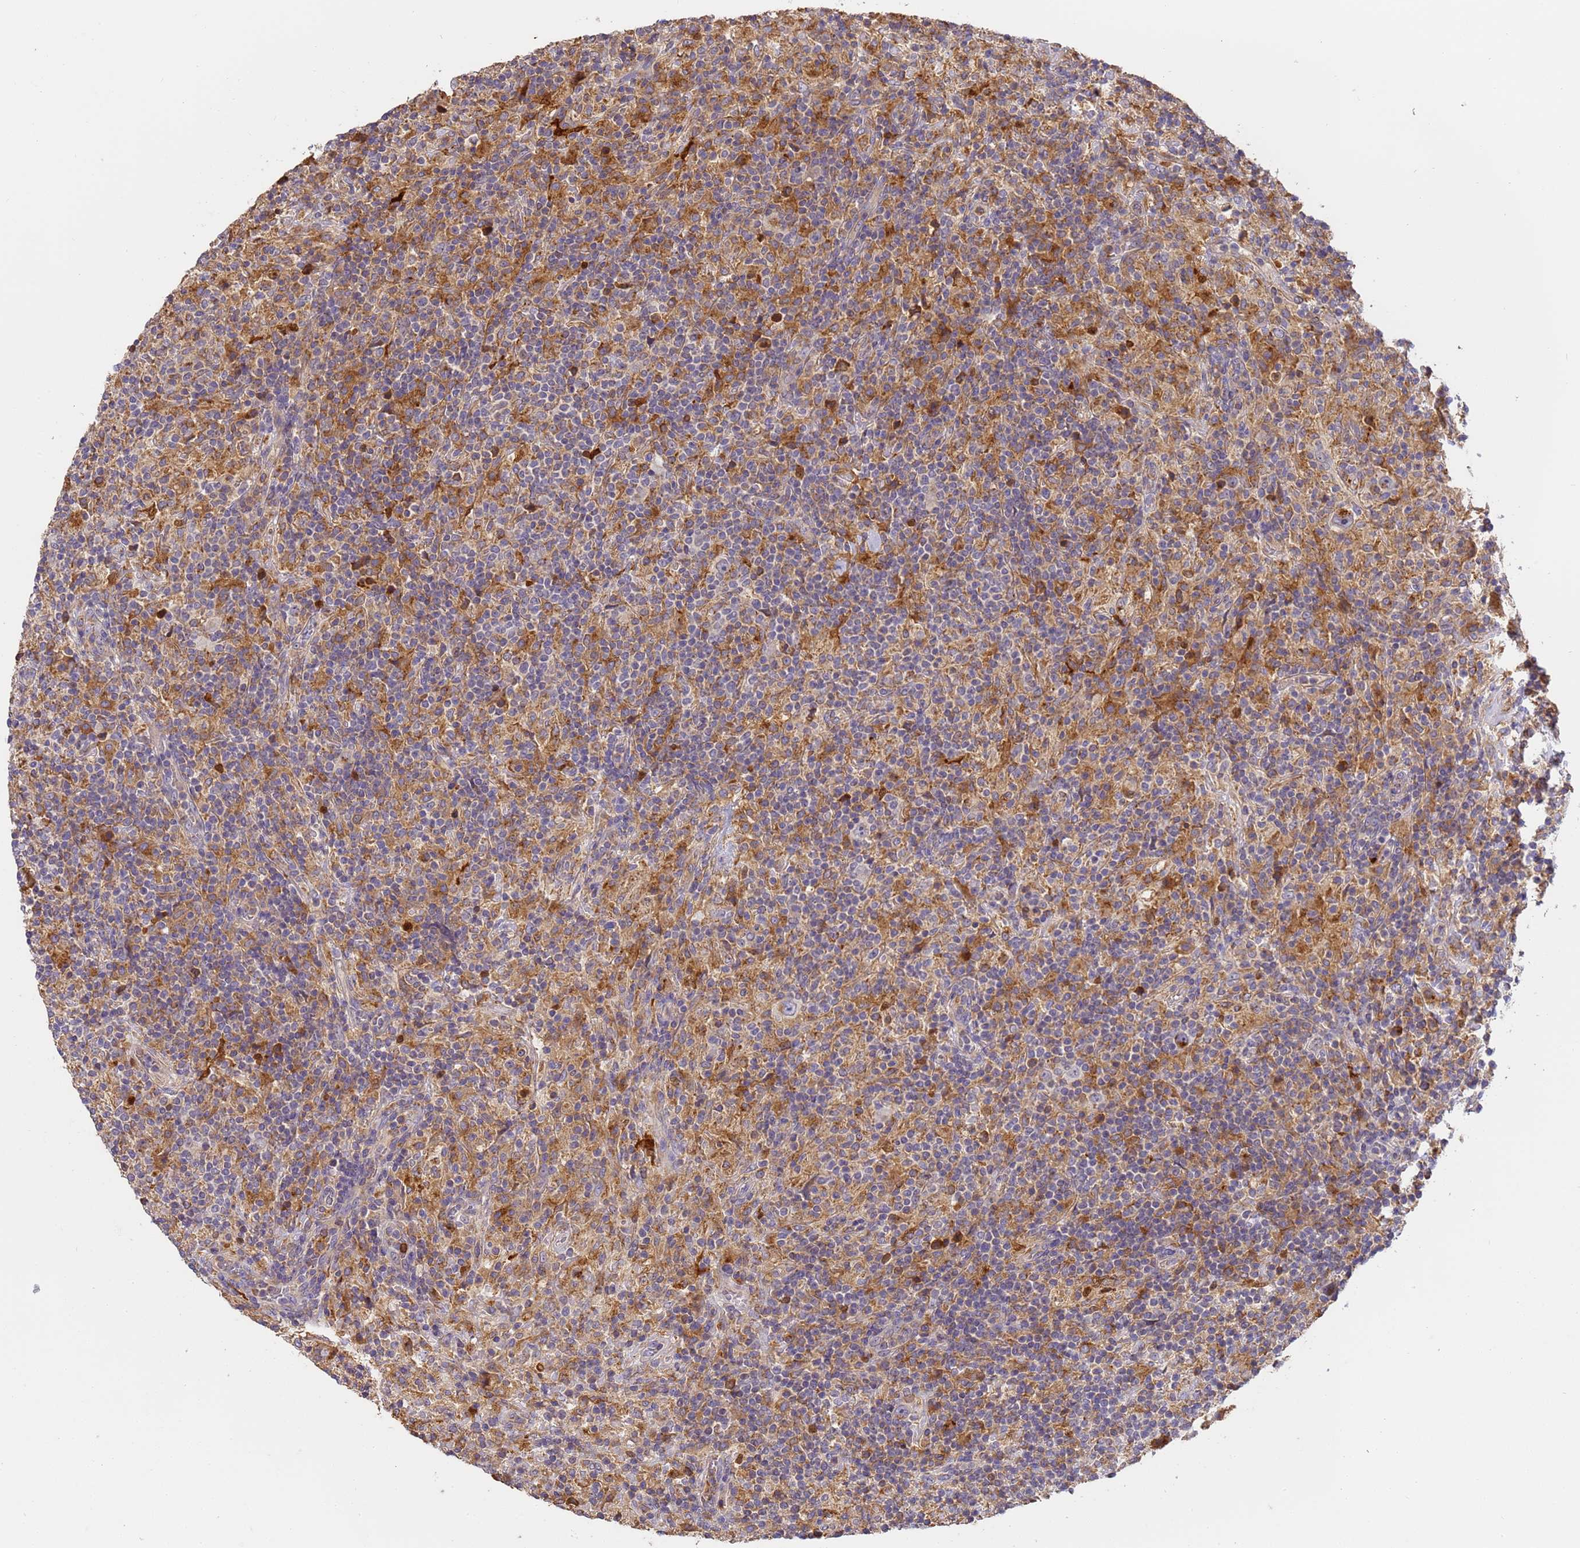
{"staining": {"intensity": "weak", "quantity": "<25%", "location": "cytoplasmic/membranous"}, "tissue": "lymphoma", "cell_type": "Tumor cells", "image_type": "cancer", "snomed": [{"axis": "morphology", "description": "Hodgkin's disease, NOS"}, {"axis": "topography", "description": "Lymph node"}], "caption": "The photomicrograph exhibits no significant expression in tumor cells of lymphoma.", "gene": "M6PR", "patient": {"sex": "male", "age": 70}}